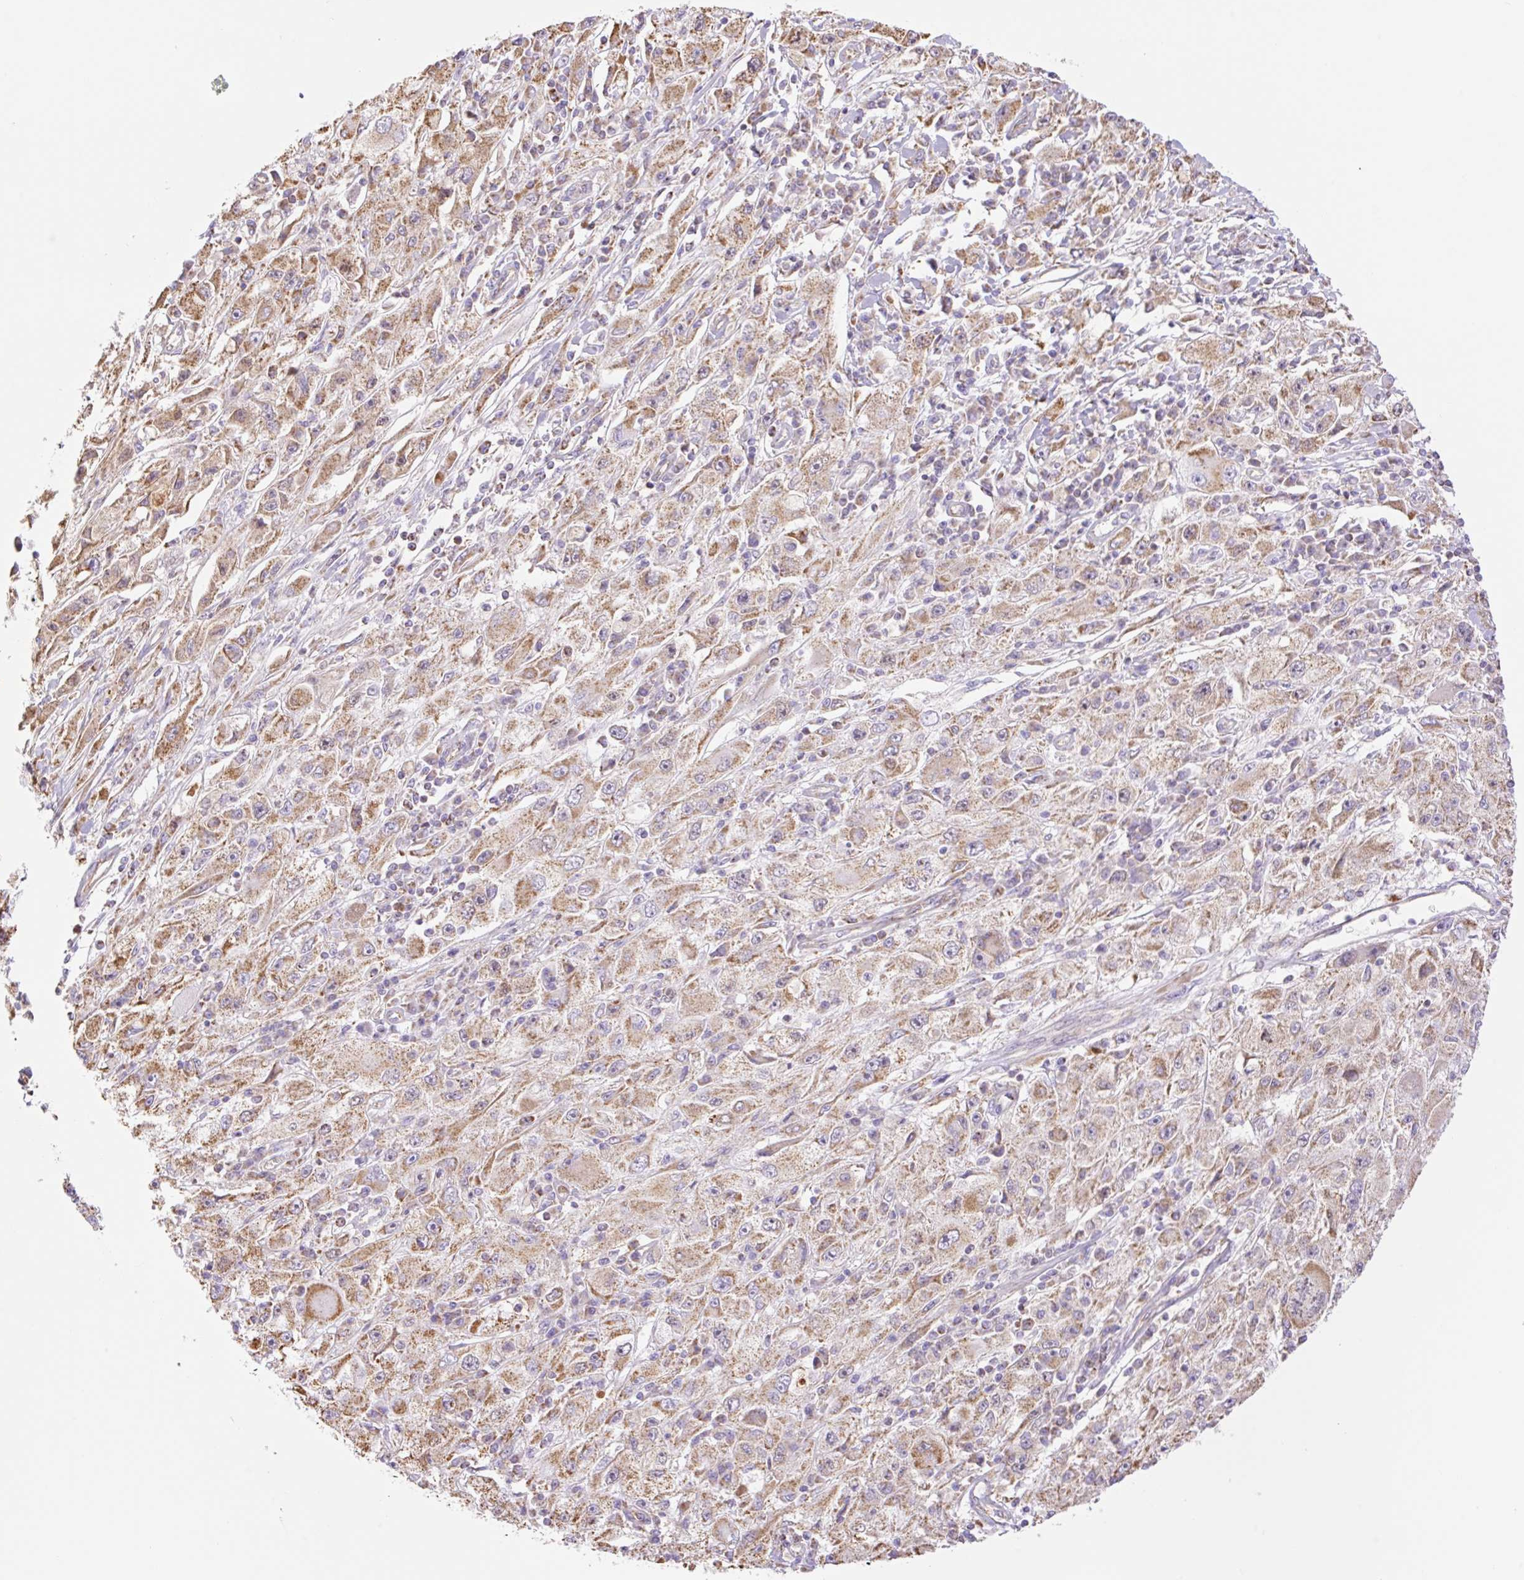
{"staining": {"intensity": "moderate", "quantity": ">75%", "location": "cytoplasmic/membranous"}, "tissue": "melanoma", "cell_type": "Tumor cells", "image_type": "cancer", "snomed": [{"axis": "morphology", "description": "Malignant melanoma, Metastatic site"}, {"axis": "topography", "description": "Skin"}], "caption": "The immunohistochemical stain shows moderate cytoplasmic/membranous expression in tumor cells of melanoma tissue.", "gene": "ESAM", "patient": {"sex": "male", "age": 53}}